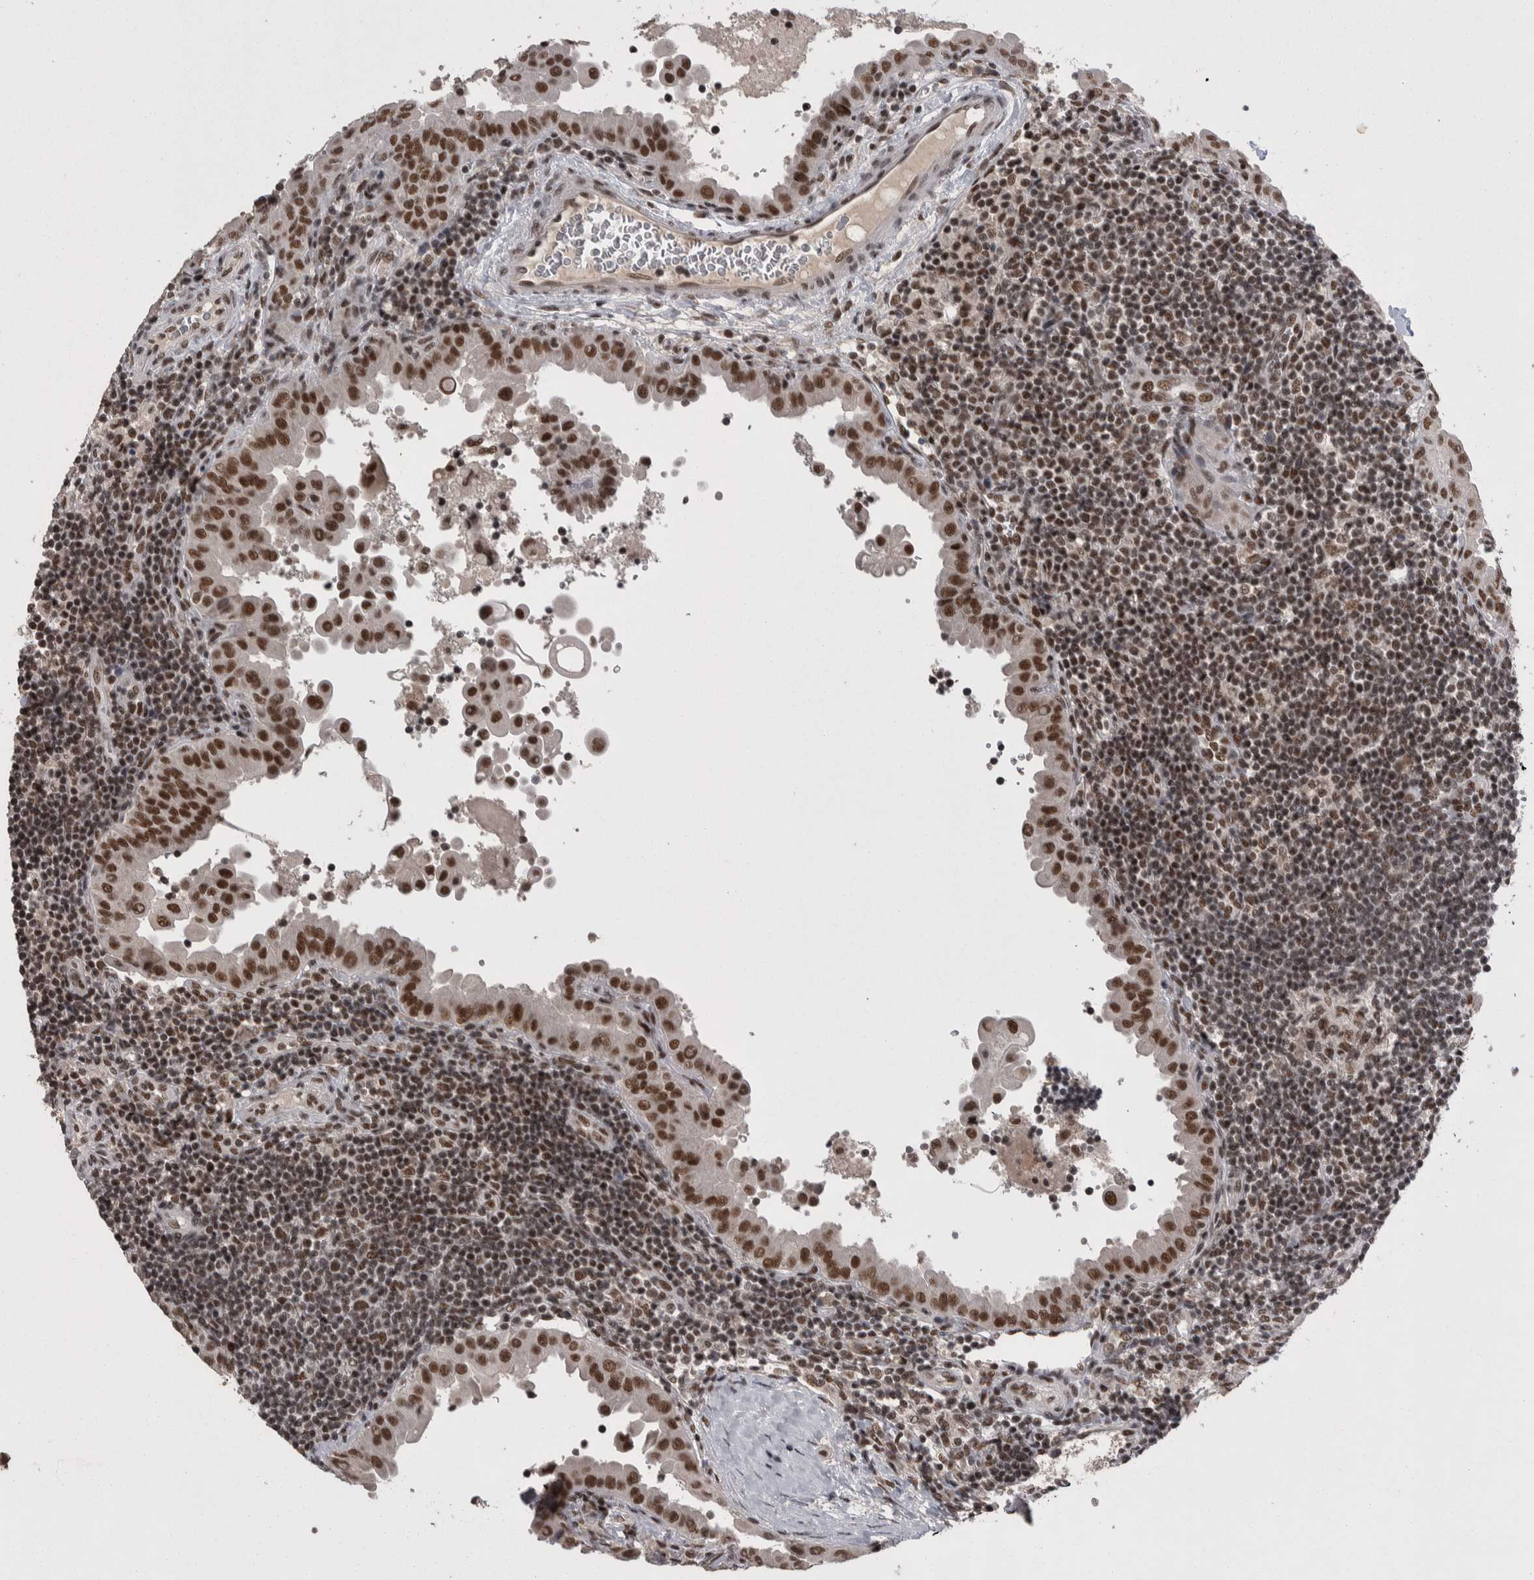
{"staining": {"intensity": "strong", "quantity": ">75%", "location": "nuclear"}, "tissue": "thyroid cancer", "cell_type": "Tumor cells", "image_type": "cancer", "snomed": [{"axis": "morphology", "description": "Papillary adenocarcinoma, NOS"}, {"axis": "topography", "description": "Thyroid gland"}], "caption": "Tumor cells demonstrate strong nuclear staining in approximately >75% of cells in thyroid papillary adenocarcinoma. Nuclei are stained in blue.", "gene": "DMTF1", "patient": {"sex": "male", "age": 33}}